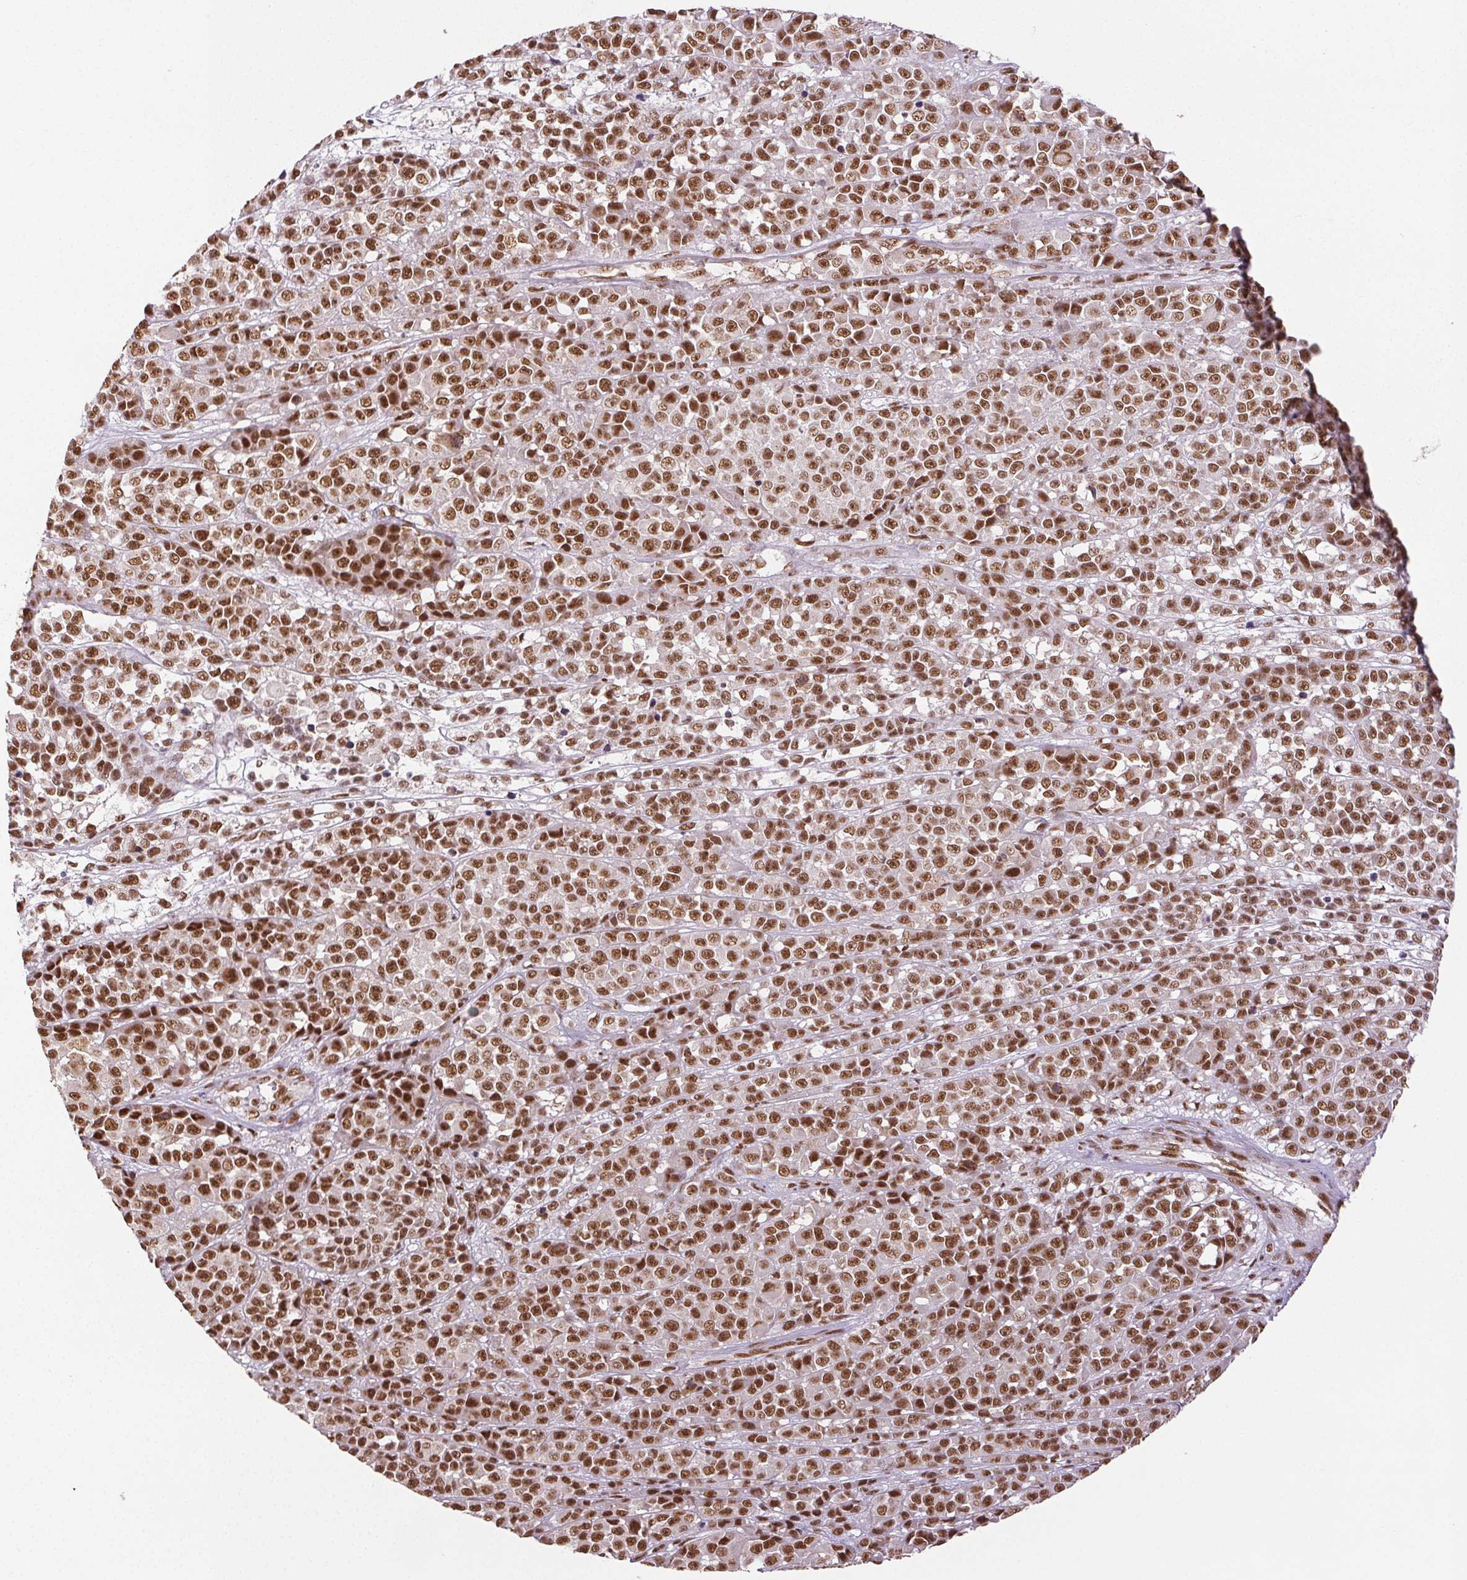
{"staining": {"intensity": "moderate", "quantity": ">75%", "location": "nuclear"}, "tissue": "melanoma", "cell_type": "Tumor cells", "image_type": "cancer", "snomed": [{"axis": "morphology", "description": "Malignant melanoma, NOS"}, {"axis": "topography", "description": "Skin"}, {"axis": "topography", "description": "Skin of back"}], "caption": "Malignant melanoma stained with DAB immunohistochemistry (IHC) exhibits medium levels of moderate nuclear expression in approximately >75% of tumor cells. (DAB (3,3'-diaminobenzidine) IHC with brightfield microscopy, high magnification).", "gene": "IK", "patient": {"sex": "male", "age": 91}}